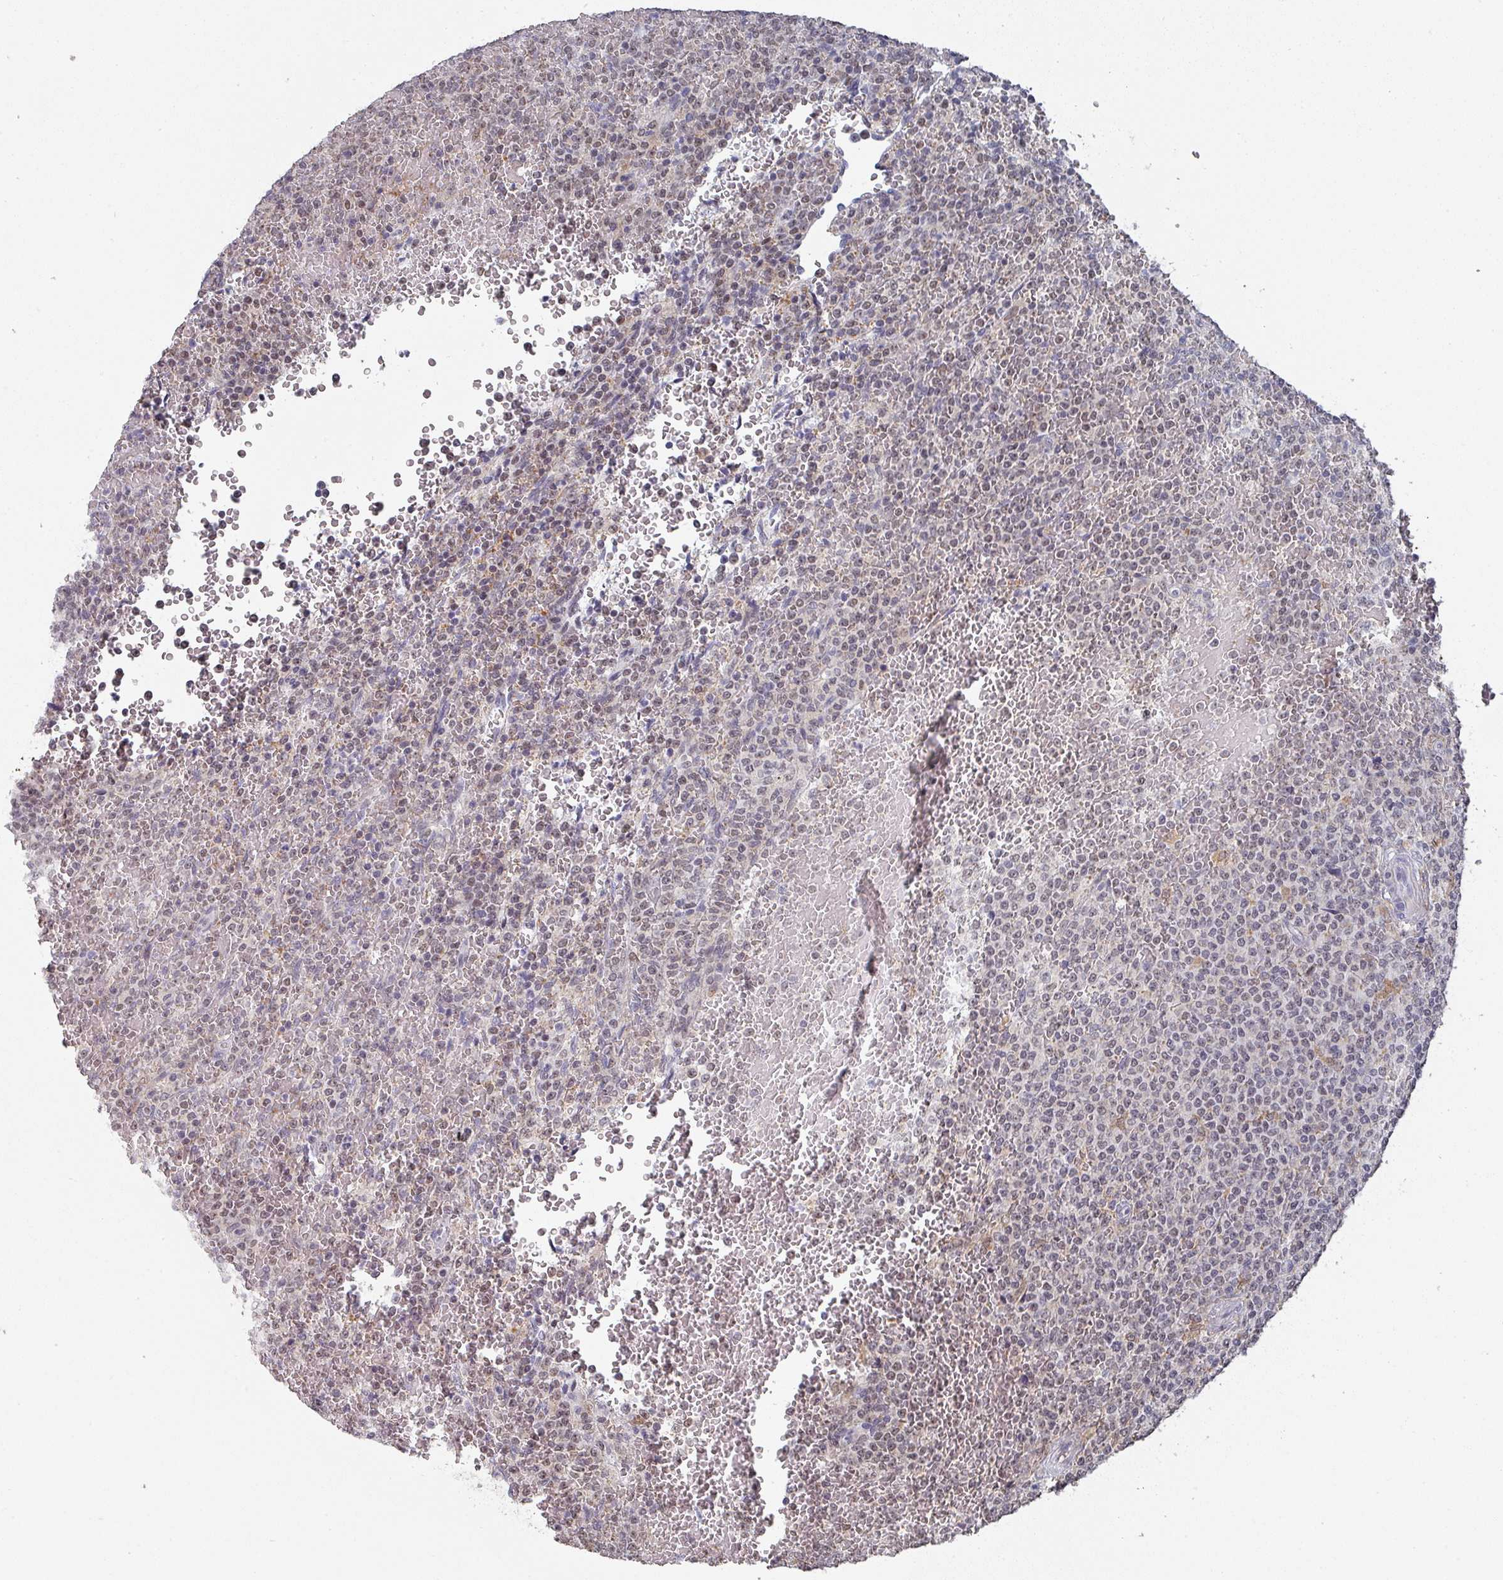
{"staining": {"intensity": "weak", "quantity": "25%-75%", "location": "nuclear"}, "tissue": "lymphoma", "cell_type": "Tumor cells", "image_type": "cancer", "snomed": [{"axis": "morphology", "description": "Malignant lymphoma, non-Hodgkin's type, Low grade"}, {"axis": "topography", "description": "Spleen"}], "caption": "Immunohistochemistry (IHC) image of human lymphoma stained for a protein (brown), which exhibits low levels of weak nuclear positivity in about 25%-75% of tumor cells.", "gene": "ZNF654", "patient": {"sex": "male", "age": 60}}